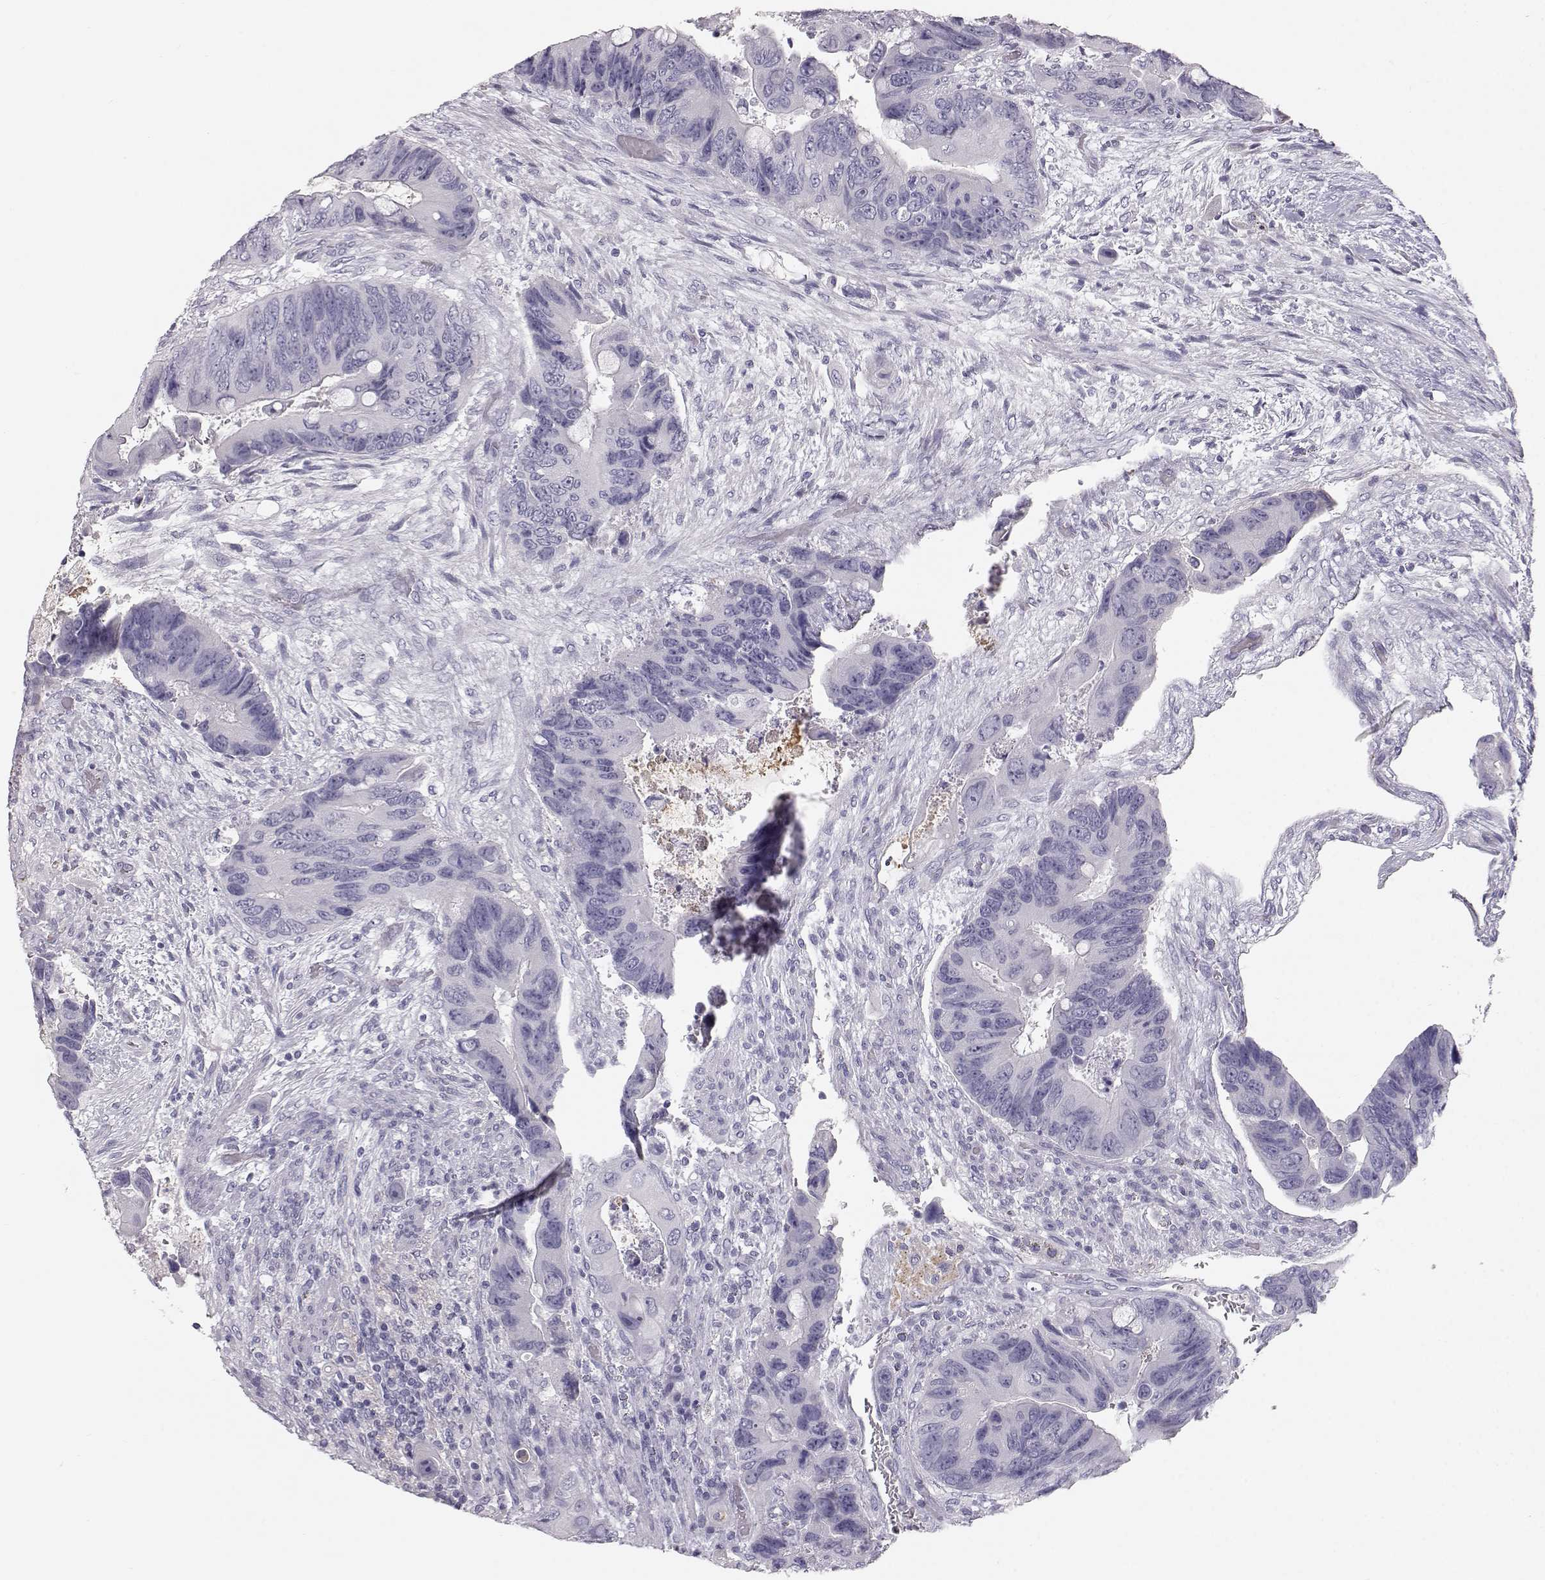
{"staining": {"intensity": "negative", "quantity": "none", "location": "none"}, "tissue": "colorectal cancer", "cell_type": "Tumor cells", "image_type": "cancer", "snomed": [{"axis": "morphology", "description": "Adenocarcinoma, NOS"}, {"axis": "topography", "description": "Rectum"}], "caption": "A histopathology image of human adenocarcinoma (colorectal) is negative for staining in tumor cells. Brightfield microscopy of IHC stained with DAB (brown) and hematoxylin (blue), captured at high magnification.", "gene": "KRTAP16-1", "patient": {"sex": "male", "age": 63}}